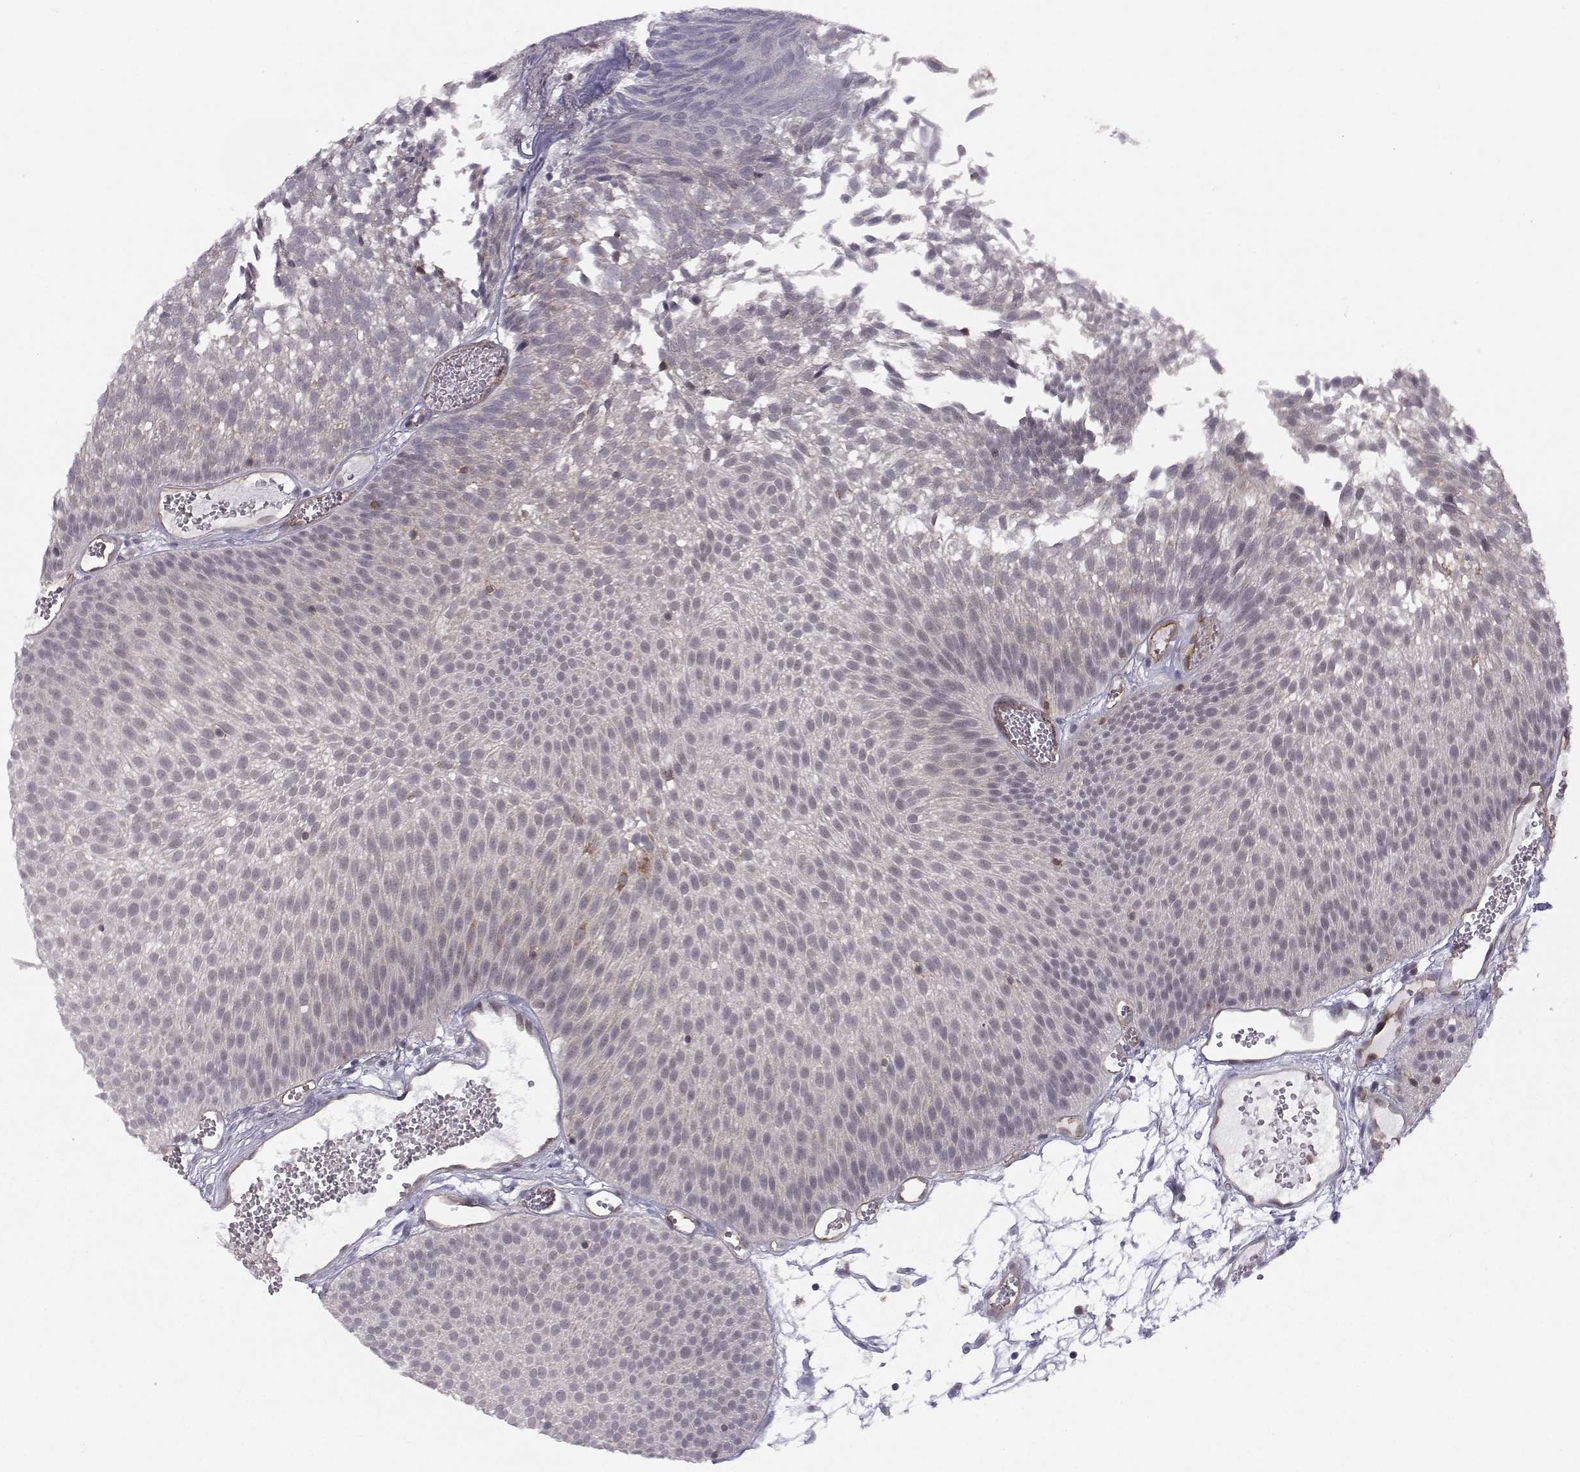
{"staining": {"intensity": "negative", "quantity": "none", "location": "none"}, "tissue": "urothelial cancer", "cell_type": "Tumor cells", "image_type": "cancer", "snomed": [{"axis": "morphology", "description": "Urothelial carcinoma, Low grade"}, {"axis": "topography", "description": "Urinary bladder"}], "caption": "A micrograph of urothelial carcinoma (low-grade) stained for a protein displays no brown staining in tumor cells.", "gene": "KIF13B", "patient": {"sex": "male", "age": 52}}